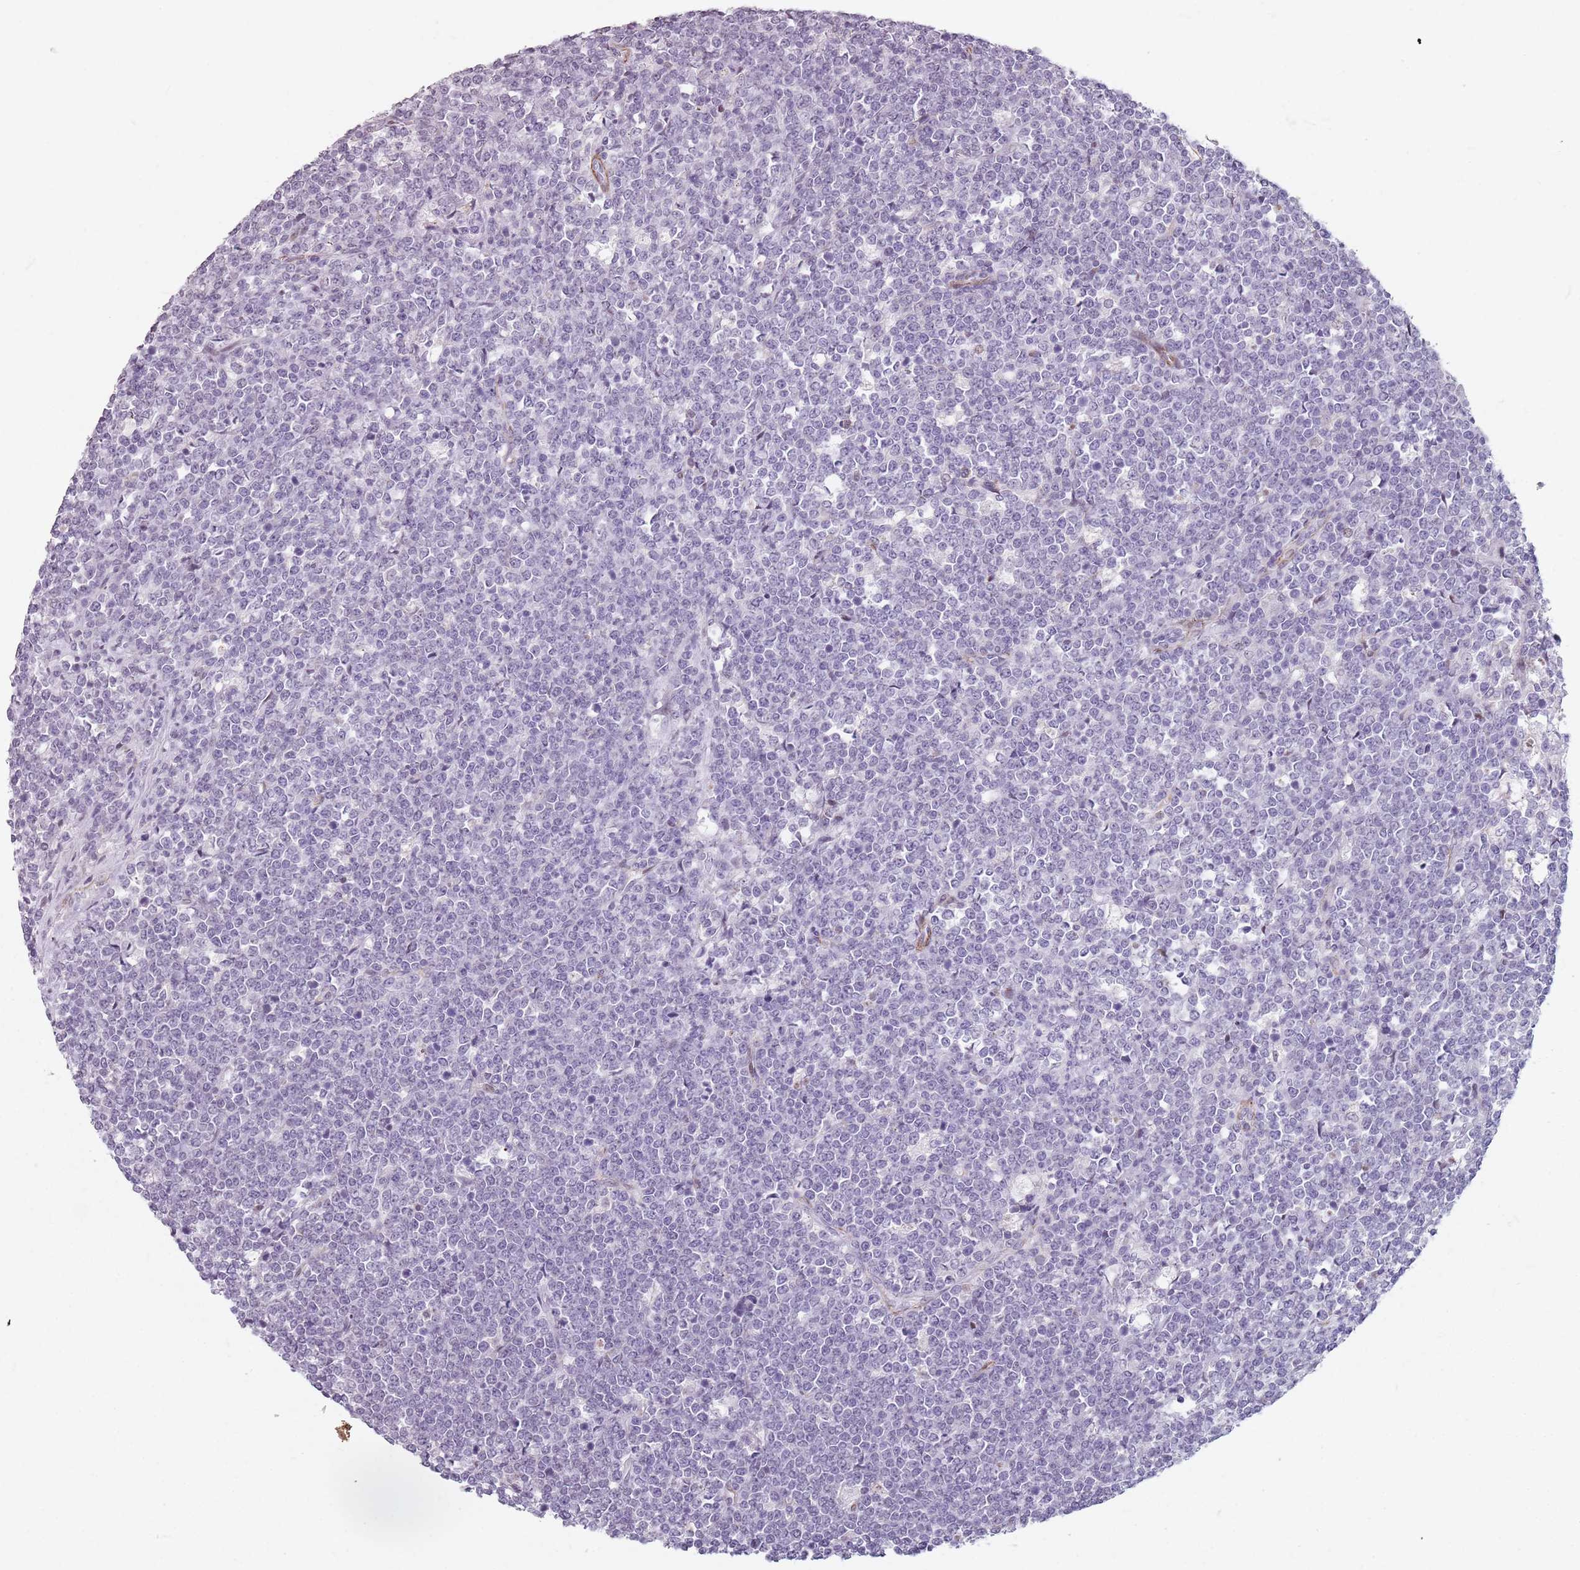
{"staining": {"intensity": "negative", "quantity": "none", "location": "none"}, "tissue": "lymphoma", "cell_type": "Tumor cells", "image_type": "cancer", "snomed": [{"axis": "morphology", "description": "Malignant lymphoma, non-Hodgkin's type, High grade"}, {"axis": "topography", "description": "Small intestine"}], "caption": "DAB (3,3'-diaminobenzidine) immunohistochemical staining of human malignant lymphoma, non-Hodgkin's type (high-grade) demonstrates no significant positivity in tumor cells. The staining is performed using DAB (3,3'-diaminobenzidine) brown chromogen with nuclei counter-stained in using hematoxylin.", "gene": "TMC4", "patient": {"sex": "male", "age": 8}}